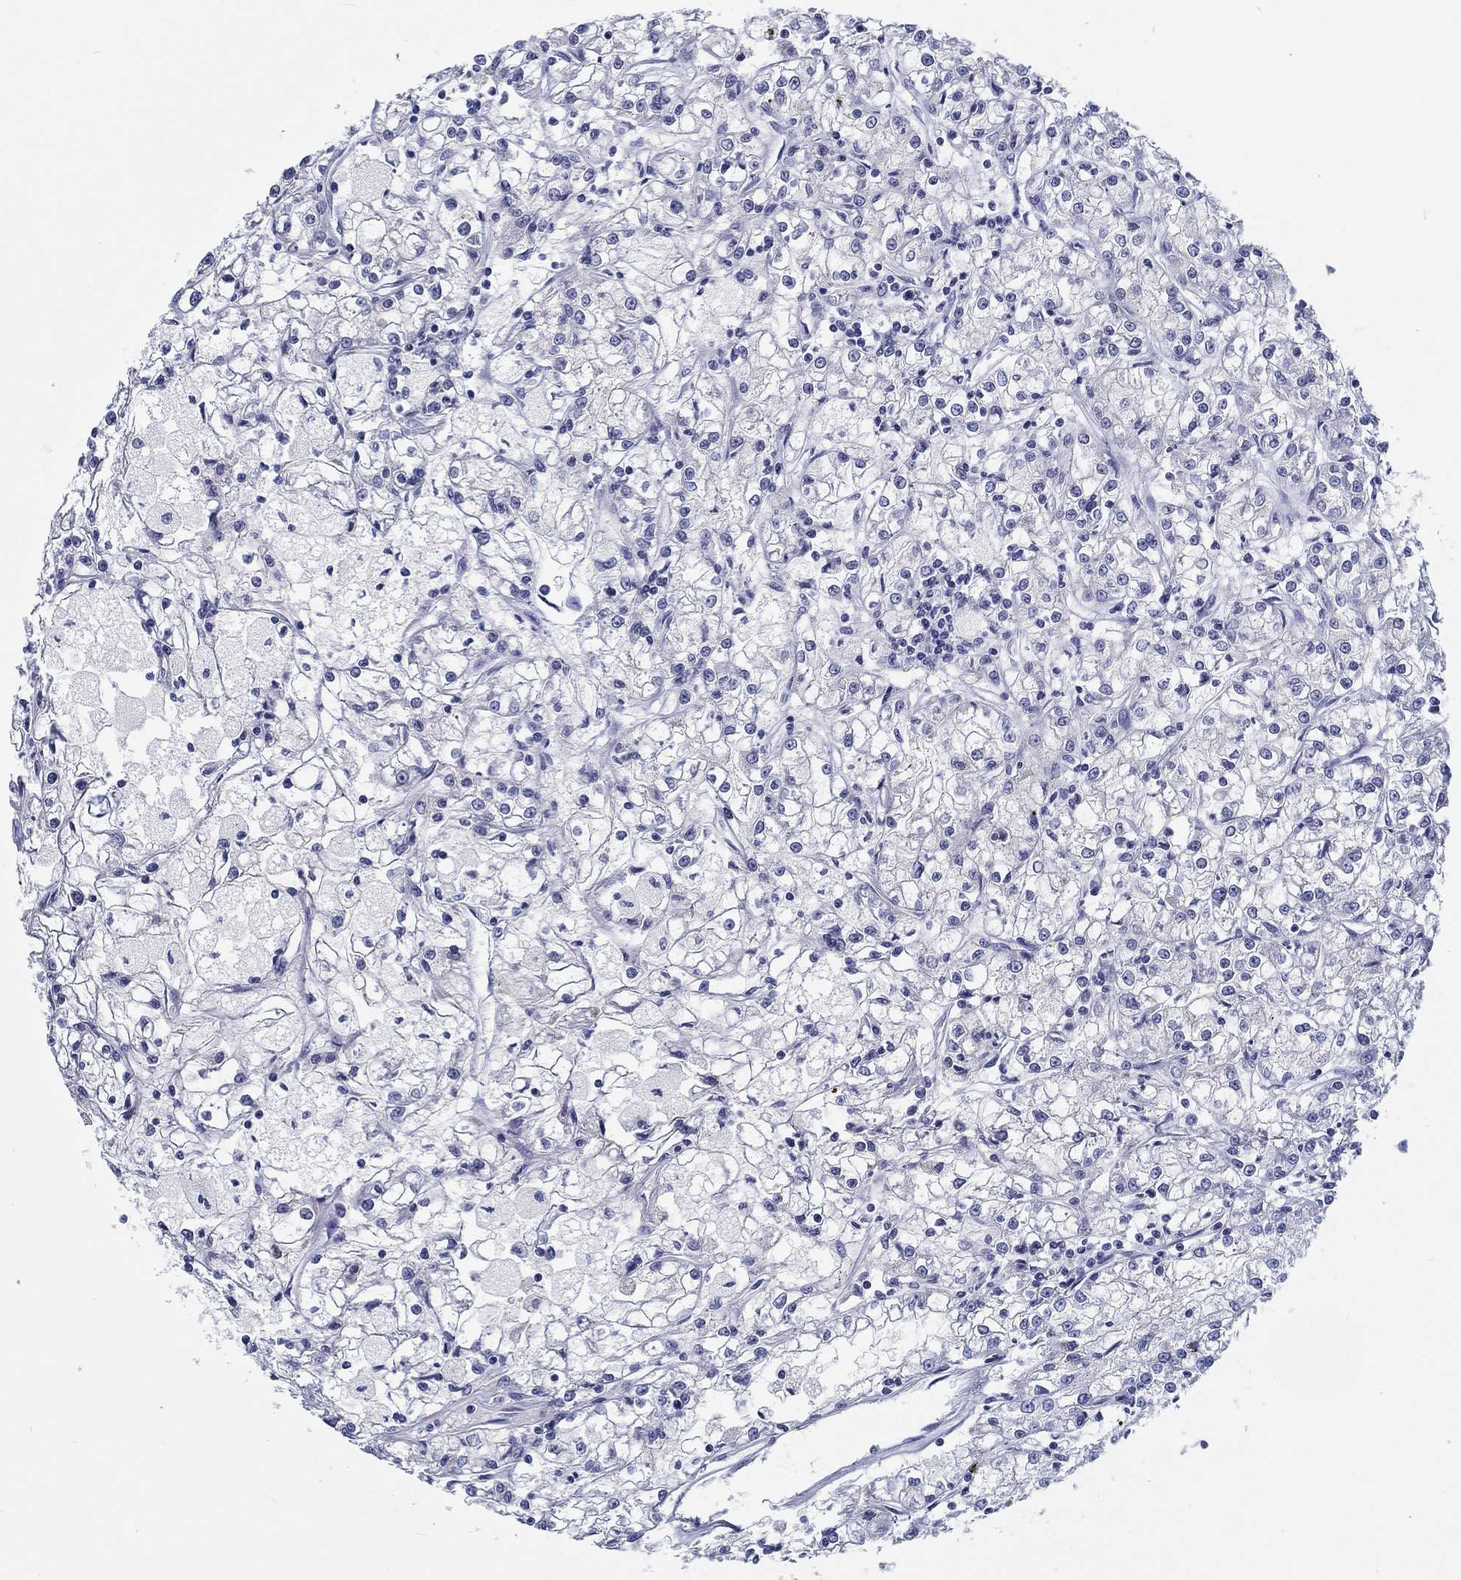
{"staining": {"intensity": "negative", "quantity": "none", "location": "none"}, "tissue": "renal cancer", "cell_type": "Tumor cells", "image_type": "cancer", "snomed": [{"axis": "morphology", "description": "Adenocarcinoma, NOS"}, {"axis": "topography", "description": "Kidney"}], "caption": "Tumor cells are negative for protein expression in human adenocarcinoma (renal).", "gene": "H1-1", "patient": {"sex": "female", "age": 59}}